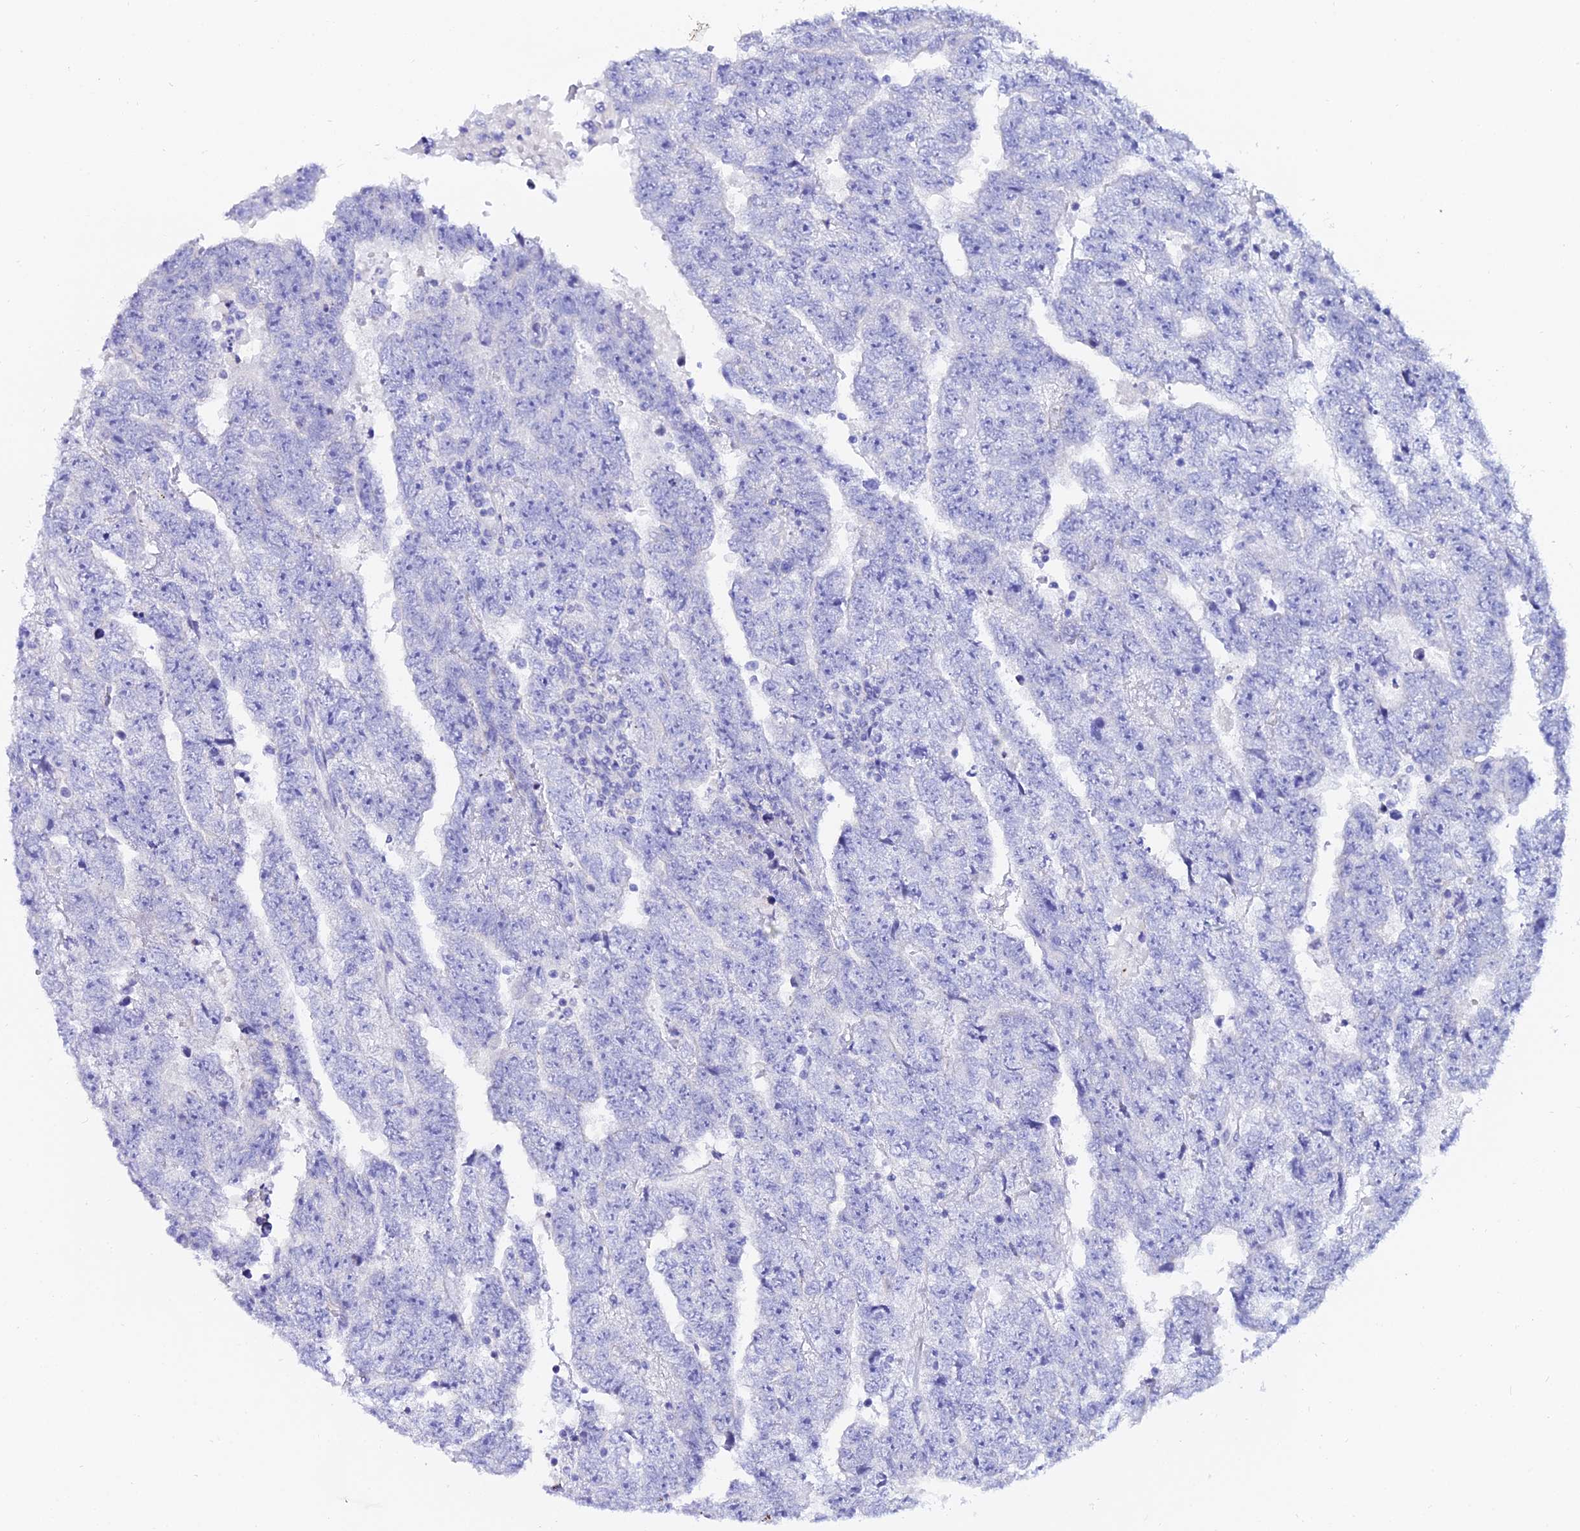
{"staining": {"intensity": "negative", "quantity": "none", "location": "none"}, "tissue": "testis cancer", "cell_type": "Tumor cells", "image_type": "cancer", "snomed": [{"axis": "morphology", "description": "Carcinoma, Embryonal, NOS"}, {"axis": "topography", "description": "Testis"}], "caption": "IHC photomicrograph of human testis cancer (embryonal carcinoma) stained for a protein (brown), which exhibits no positivity in tumor cells.", "gene": "OR4D5", "patient": {"sex": "male", "age": 25}}